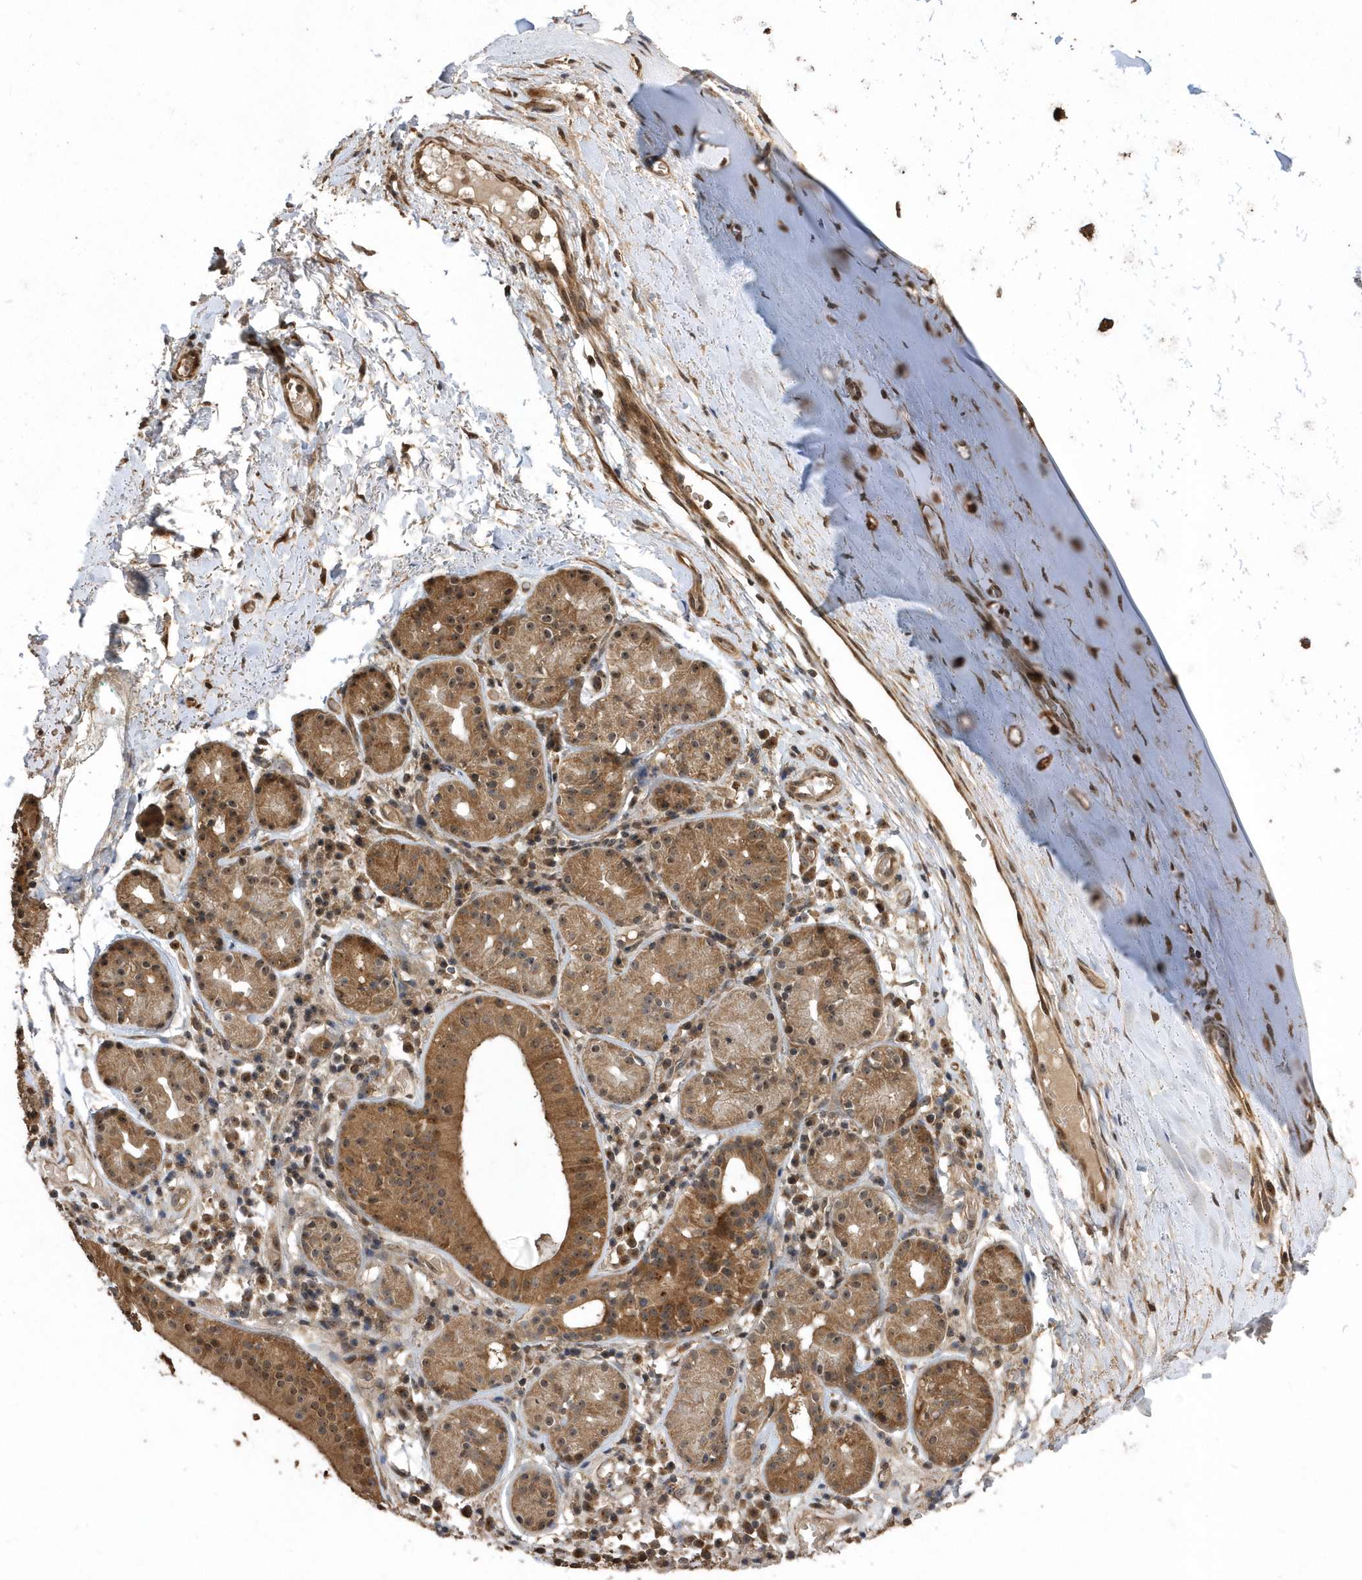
{"staining": {"intensity": "moderate", "quantity": ">75%", "location": "cytoplasmic/membranous,nuclear"}, "tissue": "soft tissue", "cell_type": "Chondrocytes", "image_type": "normal", "snomed": [{"axis": "morphology", "description": "Normal tissue, NOS"}, {"axis": "morphology", "description": "Basal cell carcinoma"}, {"axis": "topography", "description": "Cartilage tissue"}, {"axis": "topography", "description": "Nasopharynx"}, {"axis": "topography", "description": "Oral tissue"}], "caption": "Human soft tissue stained for a protein (brown) exhibits moderate cytoplasmic/membranous,nuclear positive positivity in about >75% of chondrocytes.", "gene": "WASHC5", "patient": {"sex": "female", "age": 77}}